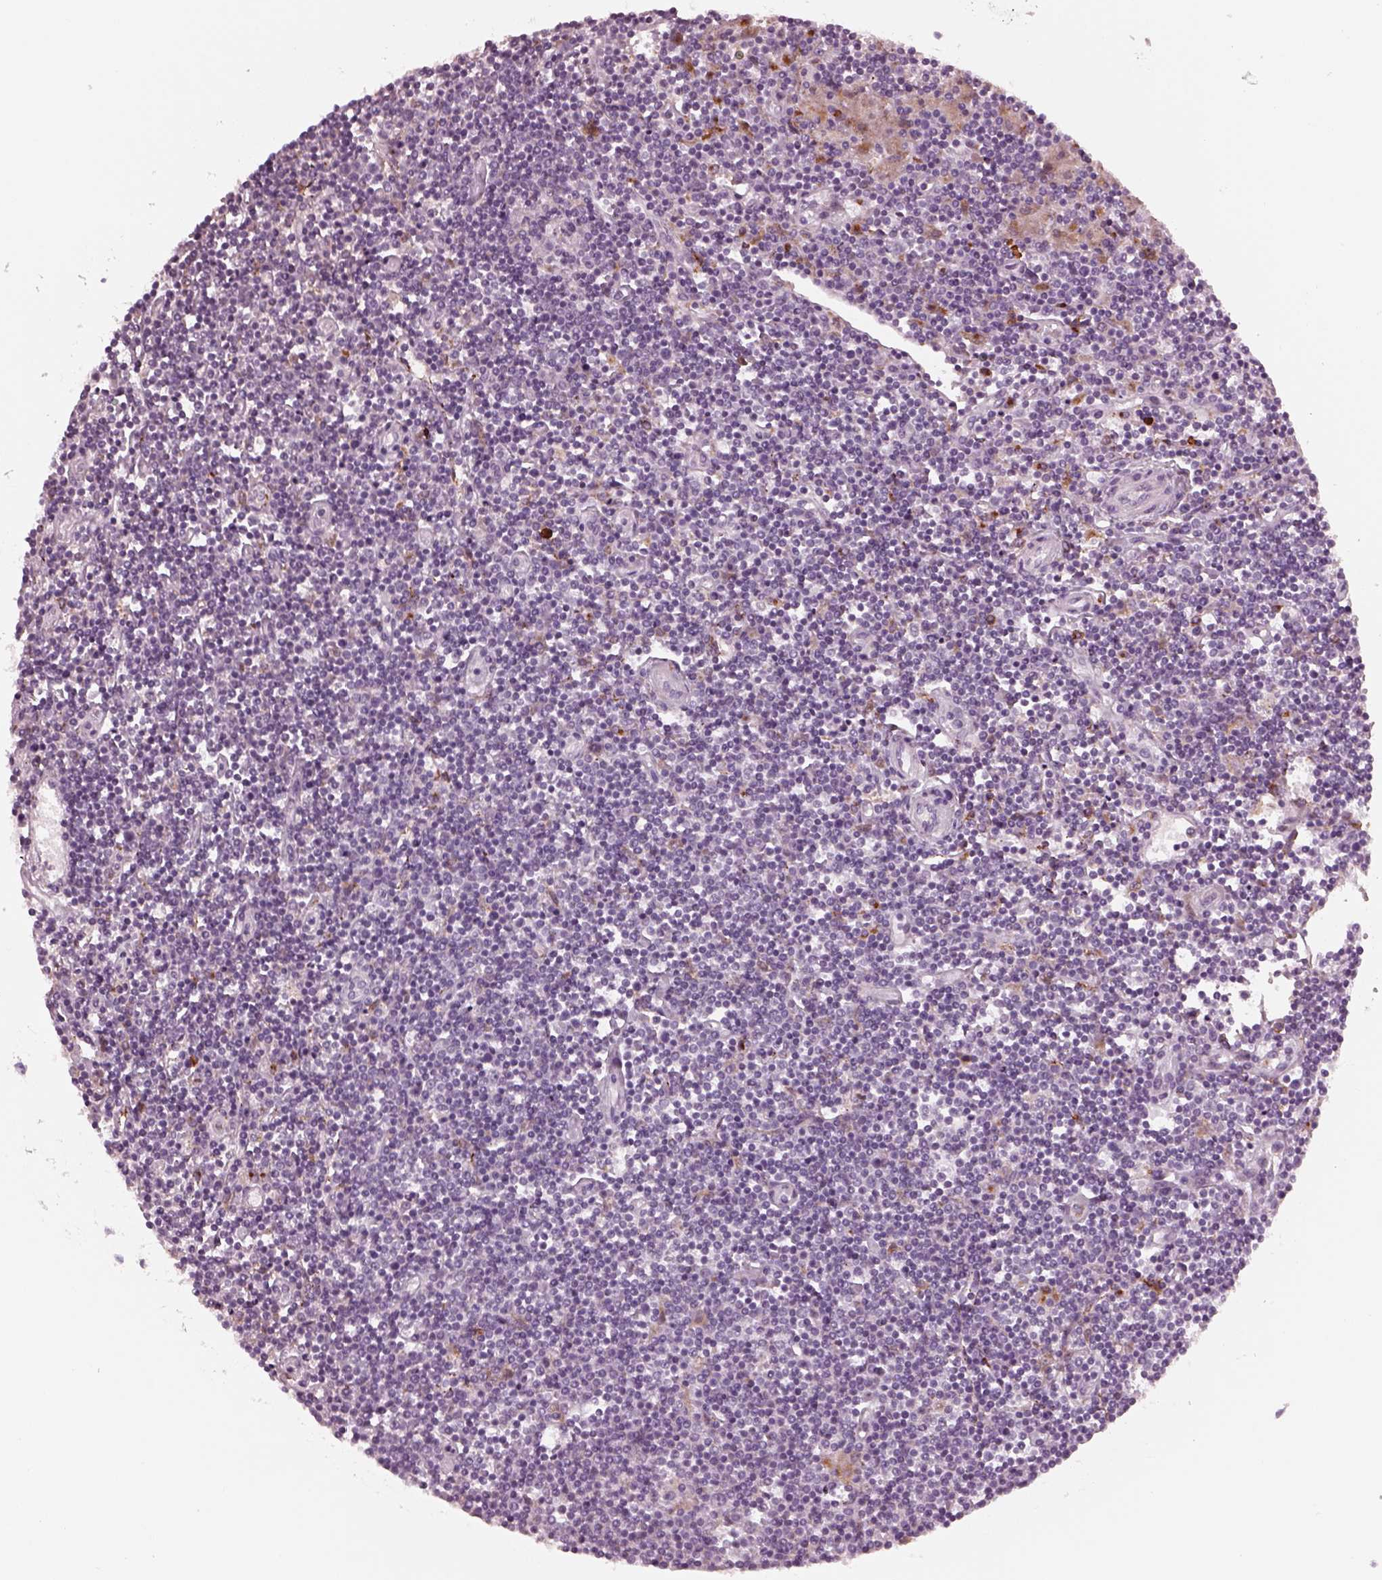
{"staining": {"intensity": "negative", "quantity": "none", "location": "none"}, "tissue": "lymphoma", "cell_type": "Tumor cells", "image_type": "cancer", "snomed": [{"axis": "morphology", "description": "Hodgkin's disease, NOS"}, {"axis": "topography", "description": "Lymph node"}], "caption": "Image shows no protein positivity in tumor cells of lymphoma tissue.", "gene": "SLAMF8", "patient": {"sex": "male", "age": 40}}